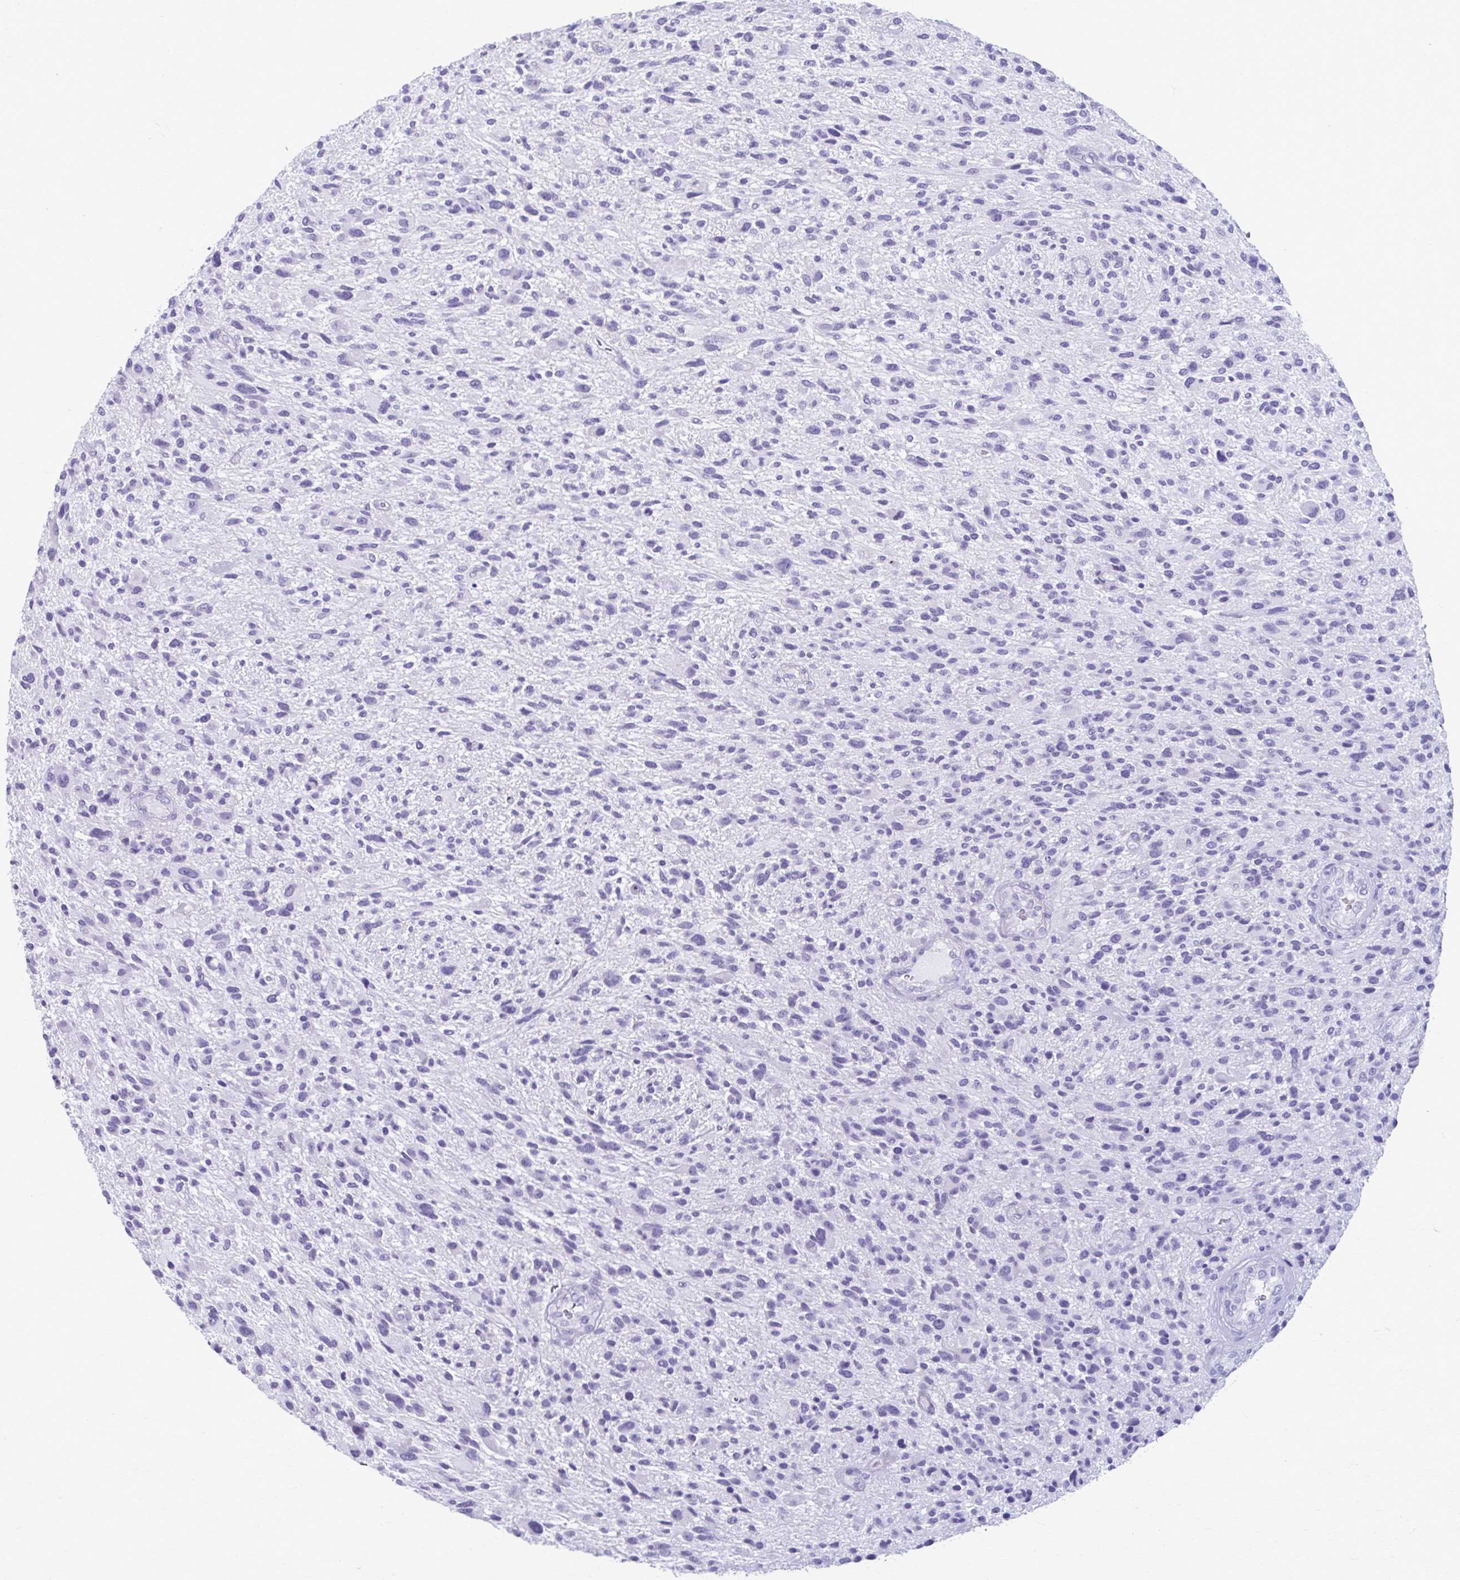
{"staining": {"intensity": "negative", "quantity": "none", "location": "none"}, "tissue": "glioma", "cell_type": "Tumor cells", "image_type": "cancer", "snomed": [{"axis": "morphology", "description": "Glioma, malignant, High grade"}, {"axis": "topography", "description": "Brain"}], "caption": "This is an immunohistochemistry histopathology image of human glioma. There is no expression in tumor cells.", "gene": "MPLKIP", "patient": {"sex": "male", "age": 47}}